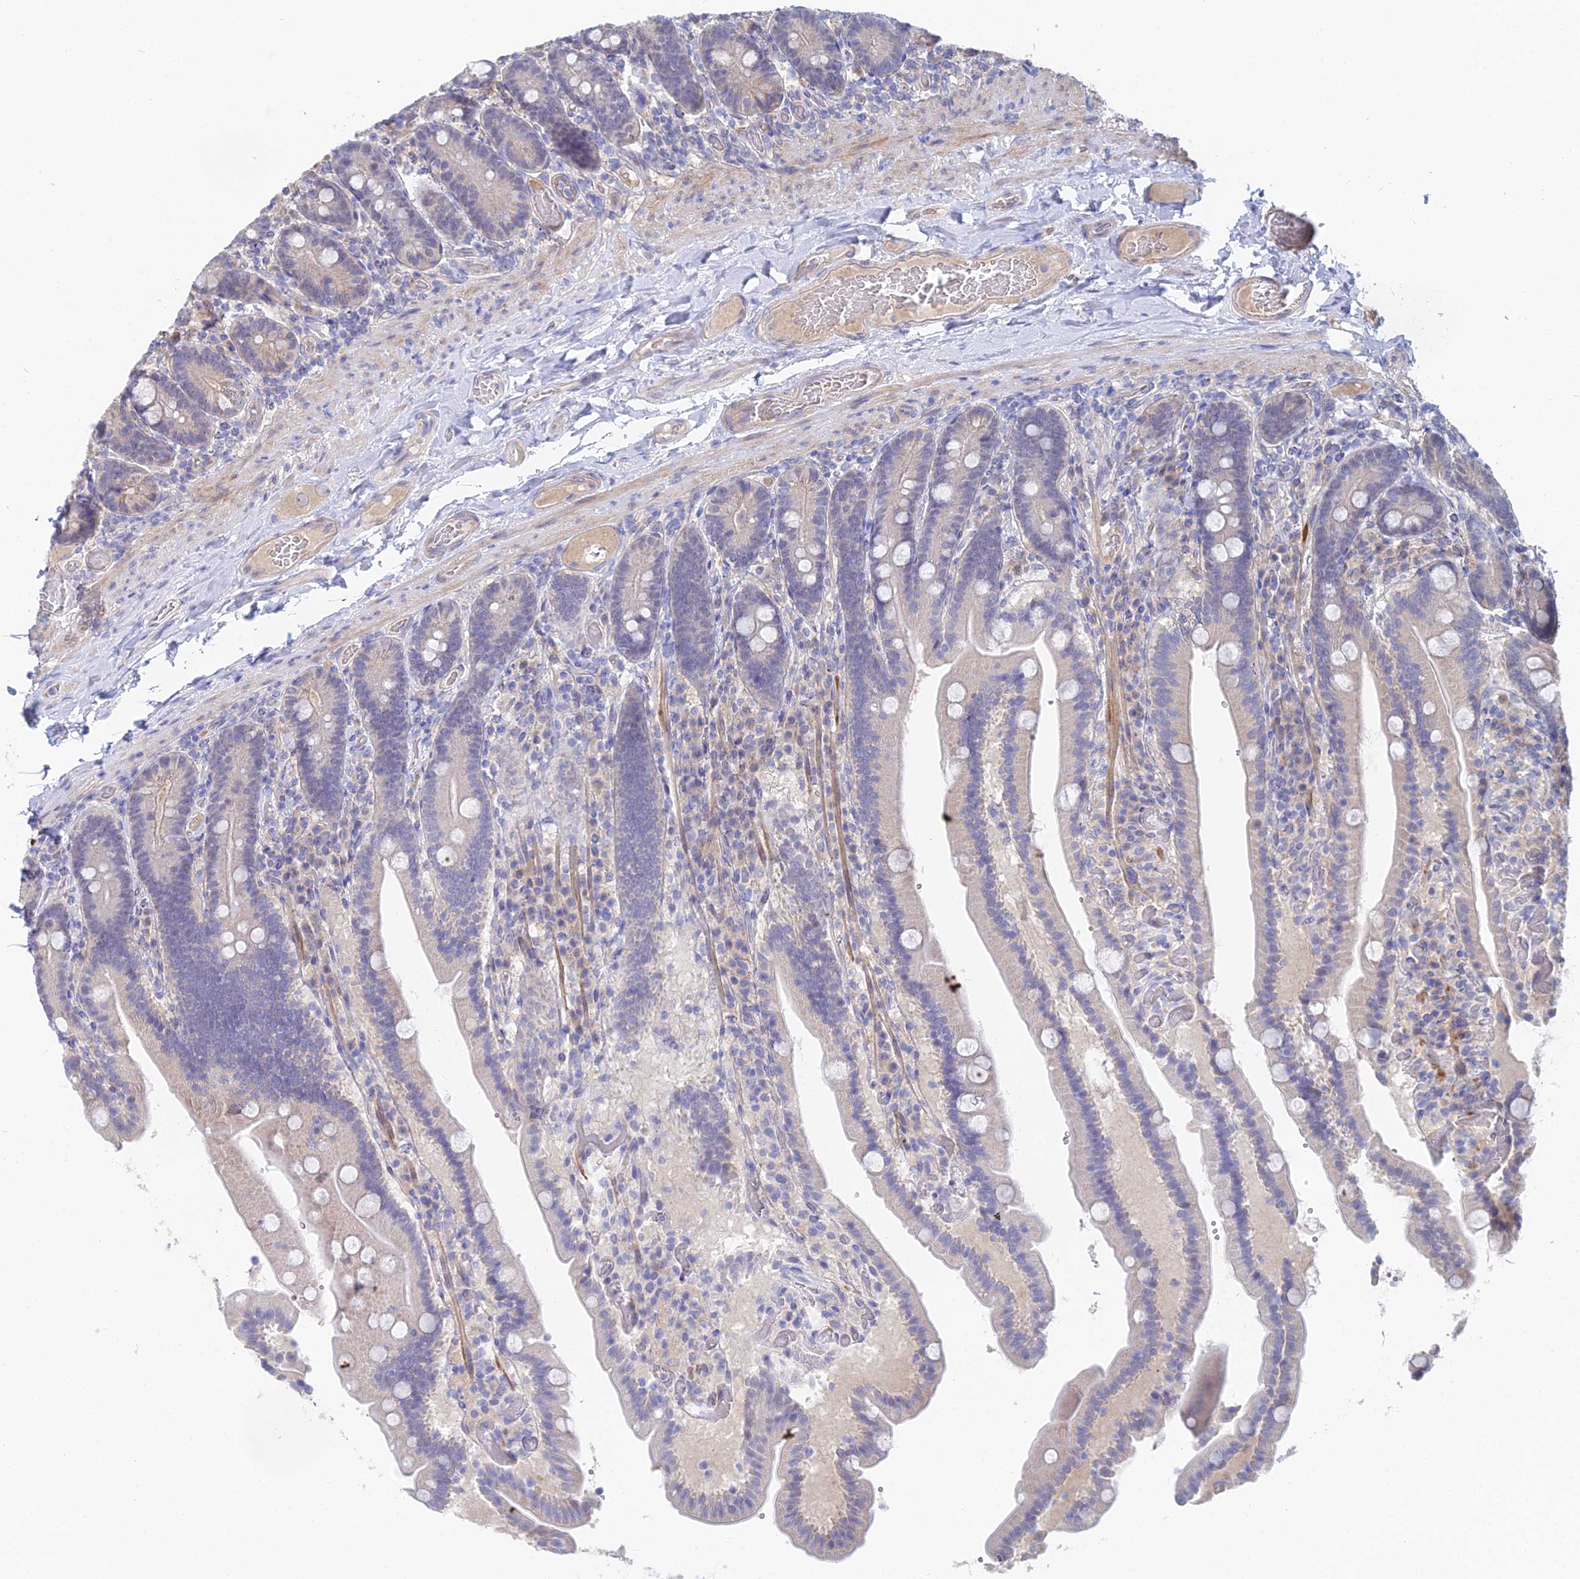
{"staining": {"intensity": "negative", "quantity": "none", "location": "none"}, "tissue": "duodenum", "cell_type": "Glandular cells", "image_type": "normal", "snomed": [{"axis": "morphology", "description": "Normal tissue, NOS"}, {"axis": "topography", "description": "Duodenum"}], "caption": "The immunohistochemistry (IHC) micrograph has no significant positivity in glandular cells of duodenum. (Brightfield microscopy of DAB immunohistochemistry at high magnification).", "gene": "DNAH14", "patient": {"sex": "female", "age": 62}}